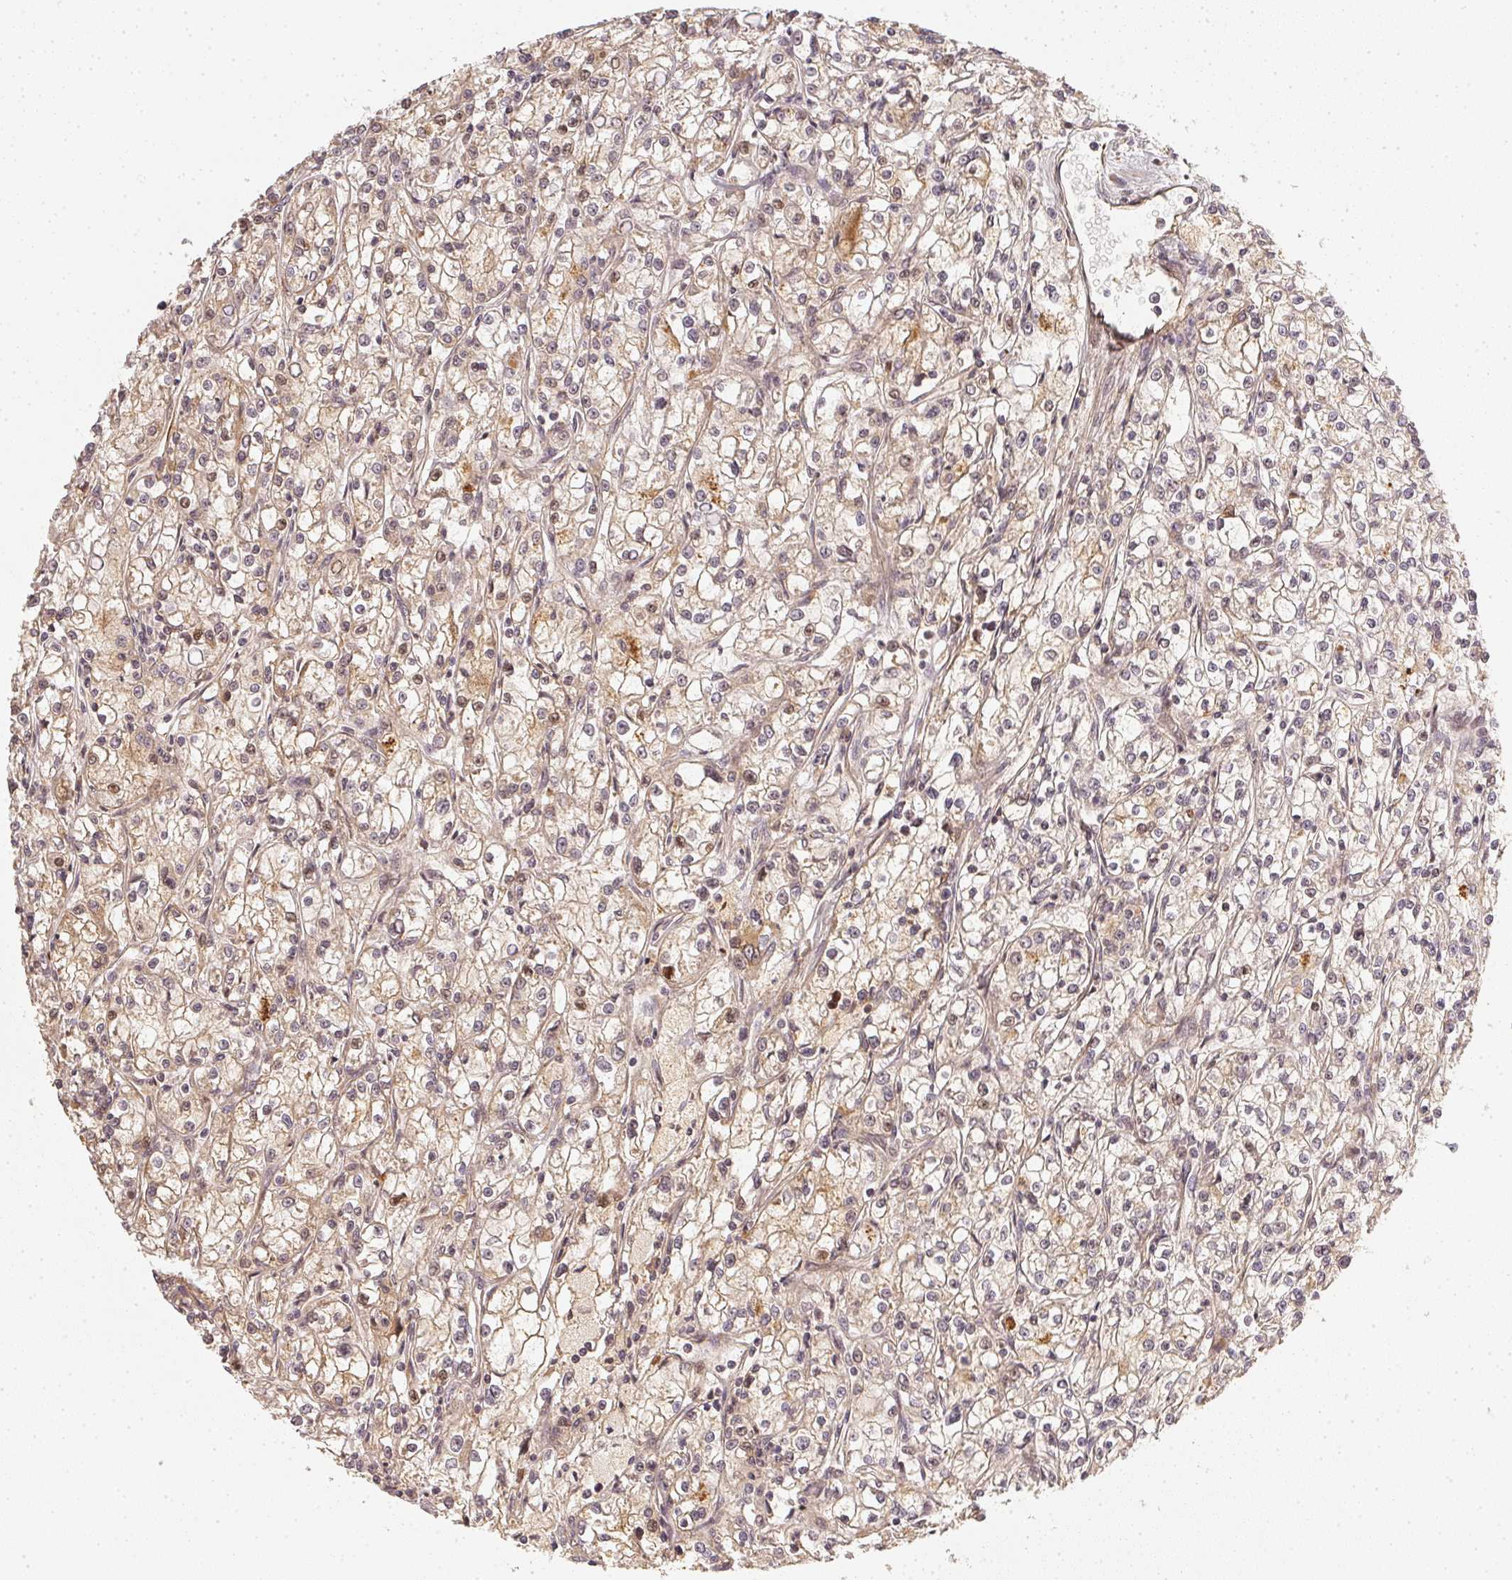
{"staining": {"intensity": "negative", "quantity": "none", "location": "none"}, "tissue": "renal cancer", "cell_type": "Tumor cells", "image_type": "cancer", "snomed": [{"axis": "morphology", "description": "Adenocarcinoma, NOS"}, {"axis": "topography", "description": "Kidney"}], "caption": "DAB immunohistochemical staining of human renal adenocarcinoma demonstrates no significant staining in tumor cells.", "gene": "SERPINE1", "patient": {"sex": "female", "age": 59}}